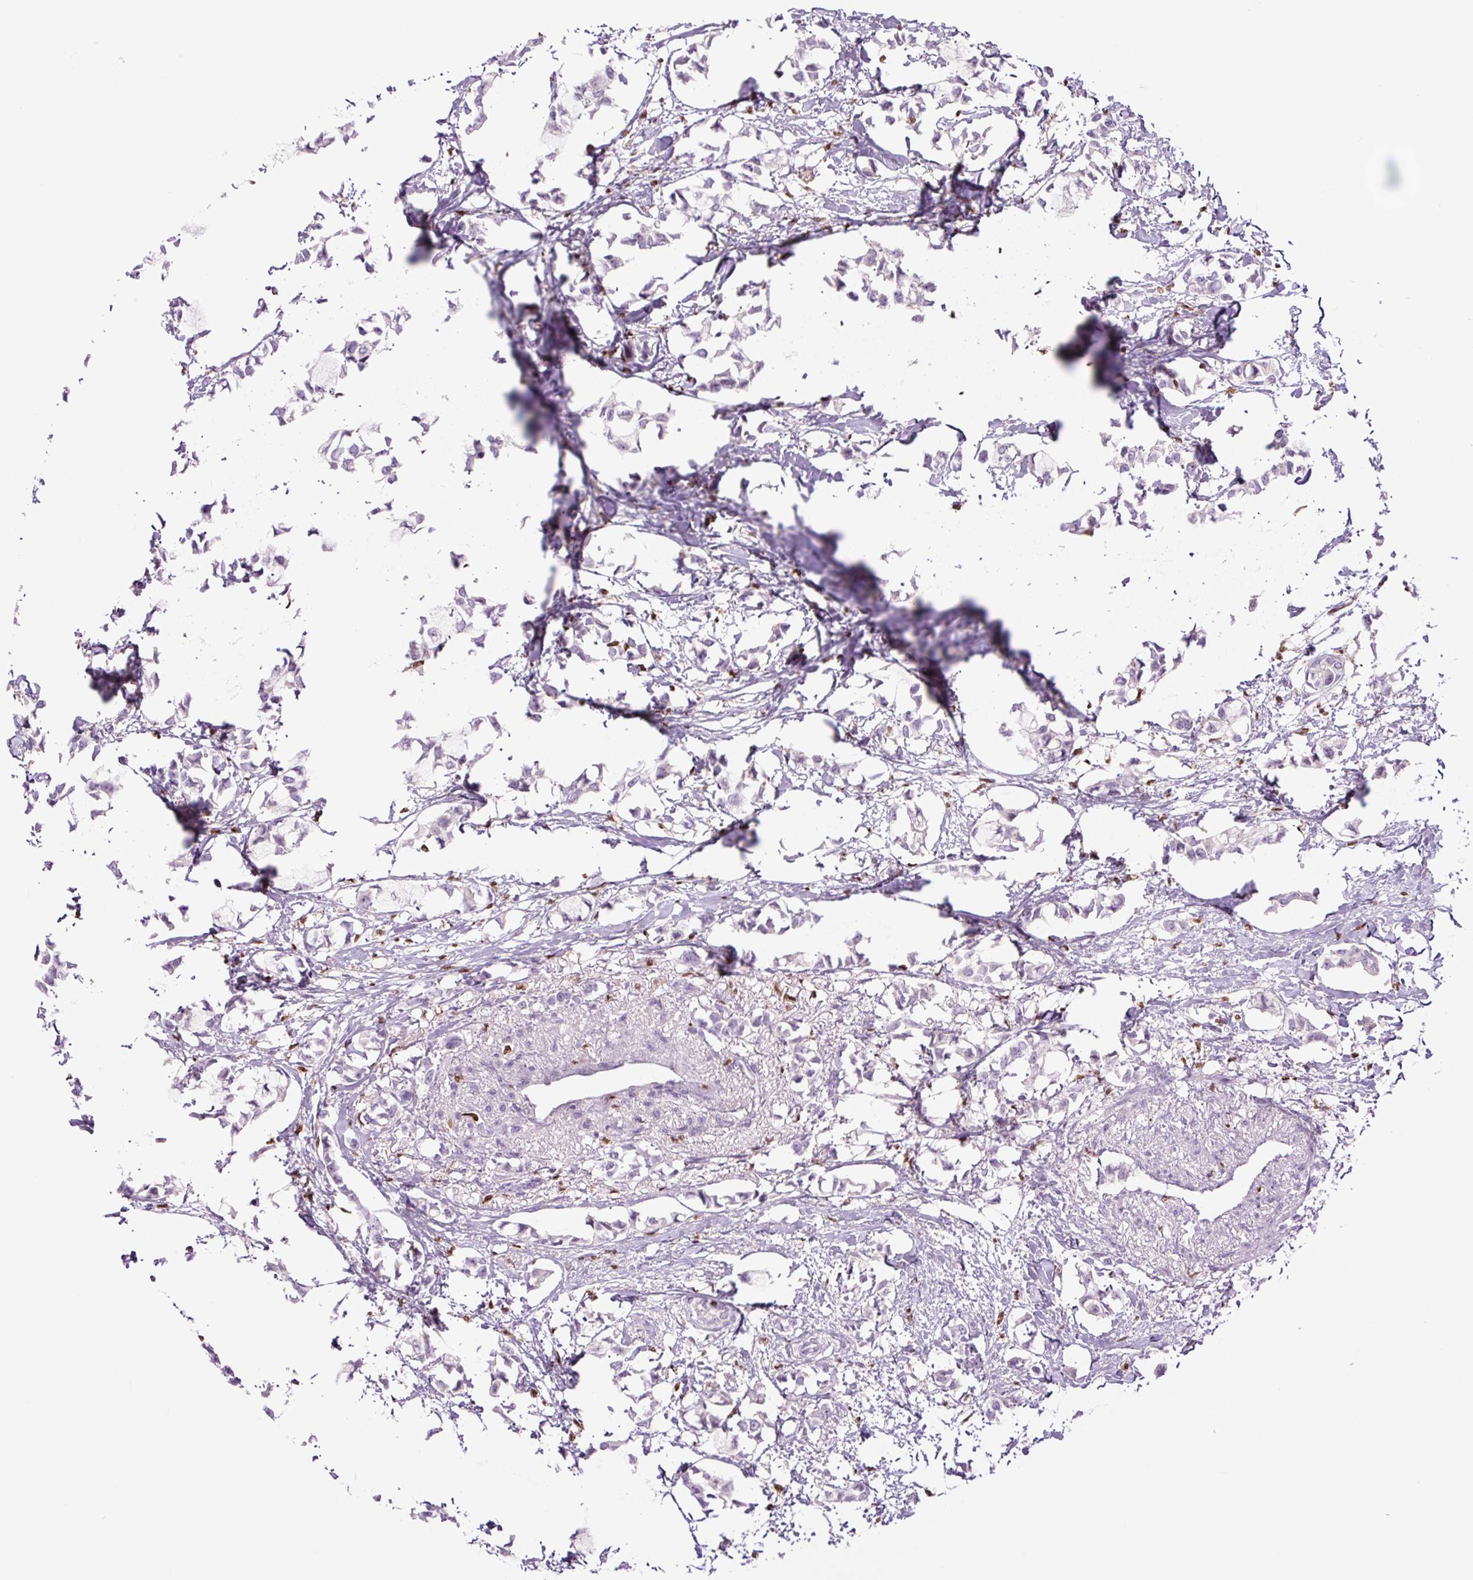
{"staining": {"intensity": "negative", "quantity": "none", "location": "none"}, "tissue": "breast cancer", "cell_type": "Tumor cells", "image_type": "cancer", "snomed": [{"axis": "morphology", "description": "Duct carcinoma"}, {"axis": "topography", "description": "Breast"}], "caption": "High magnification brightfield microscopy of breast cancer stained with DAB (3,3'-diaminobenzidine) (brown) and counterstained with hematoxylin (blue): tumor cells show no significant staining.", "gene": "SPI1", "patient": {"sex": "female", "age": 73}}